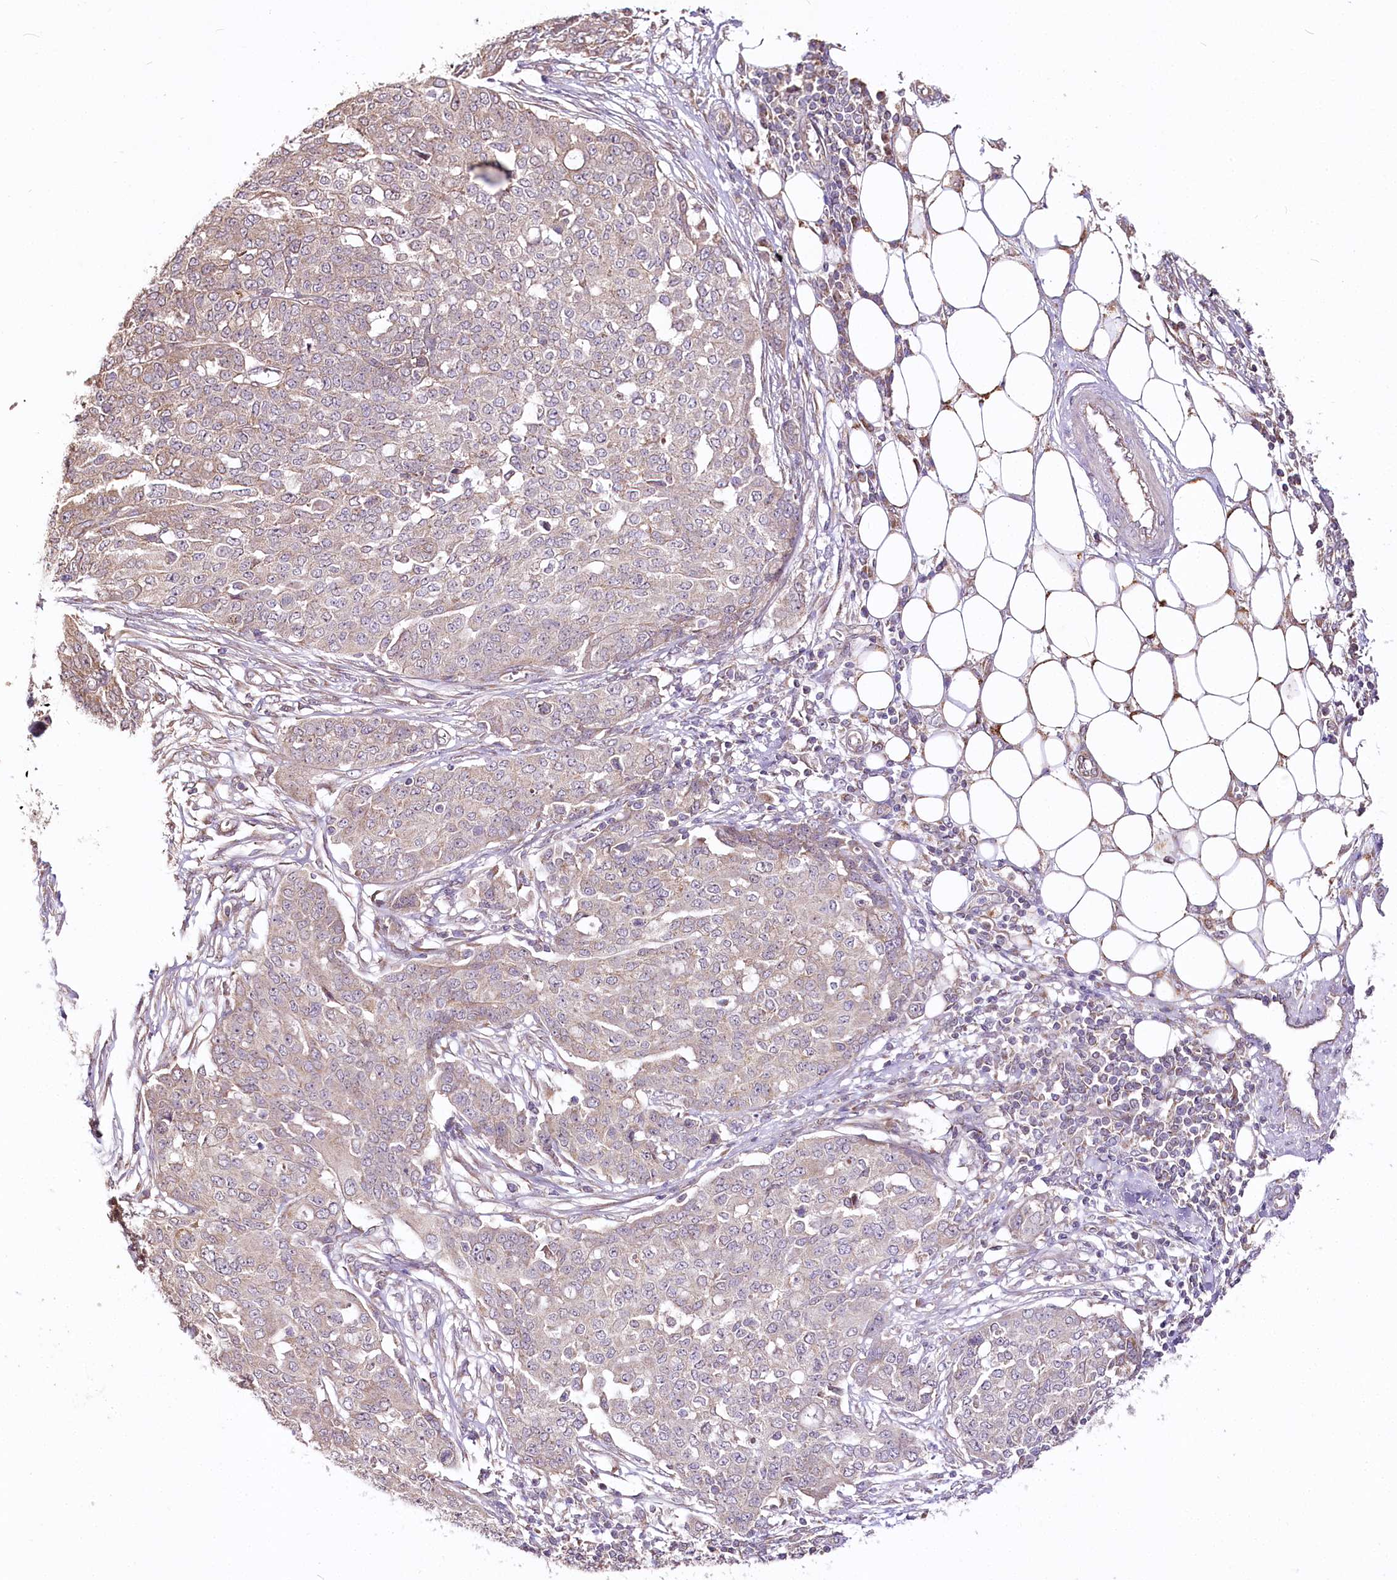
{"staining": {"intensity": "weak", "quantity": ">75%", "location": "cytoplasmic/membranous"}, "tissue": "ovarian cancer", "cell_type": "Tumor cells", "image_type": "cancer", "snomed": [{"axis": "morphology", "description": "Cystadenocarcinoma, serous, NOS"}, {"axis": "topography", "description": "Soft tissue"}, {"axis": "topography", "description": "Ovary"}], "caption": "Protein expression analysis of serous cystadenocarcinoma (ovarian) exhibits weak cytoplasmic/membranous expression in approximately >75% of tumor cells.", "gene": "ZNF226", "patient": {"sex": "female", "age": 57}}